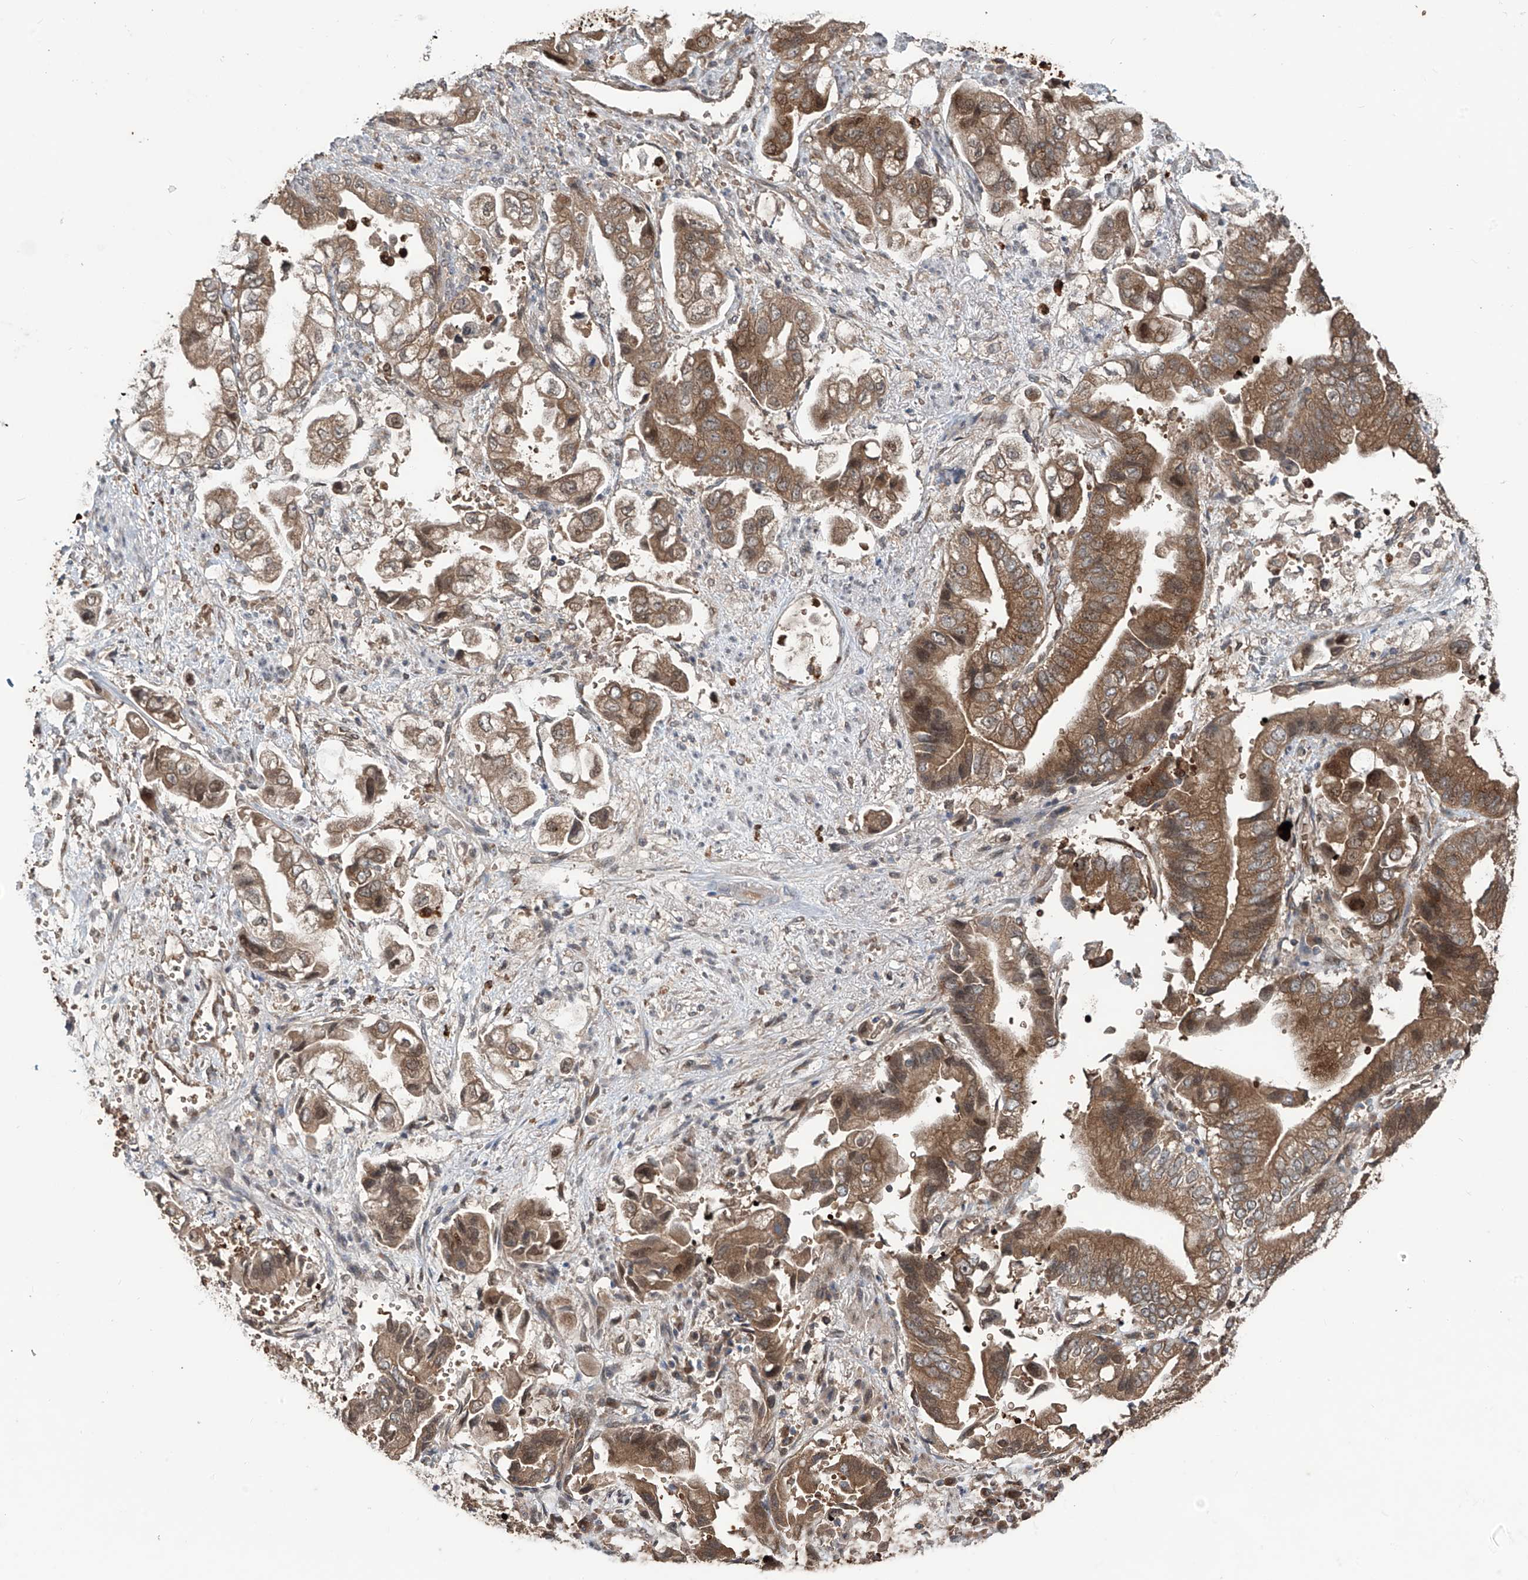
{"staining": {"intensity": "moderate", "quantity": ">75%", "location": "cytoplasmic/membranous"}, "tissue": "stomach cancer", "cell_type": "Tumor cells", "image_type": "cancer", "snomed": [{"axis": "morphology", "description": "Adenocarcinoma, NOS"}, {"axis": "topography", "description": "Stomach"}], "caption": "Stomach adenocarcinoma tissue demonstrates moderate cytoplasmic/membranous staining in about >75% of tumor cells", "gene": "ZDHHC9", "patient": {"sex": "male", "age": 62}}